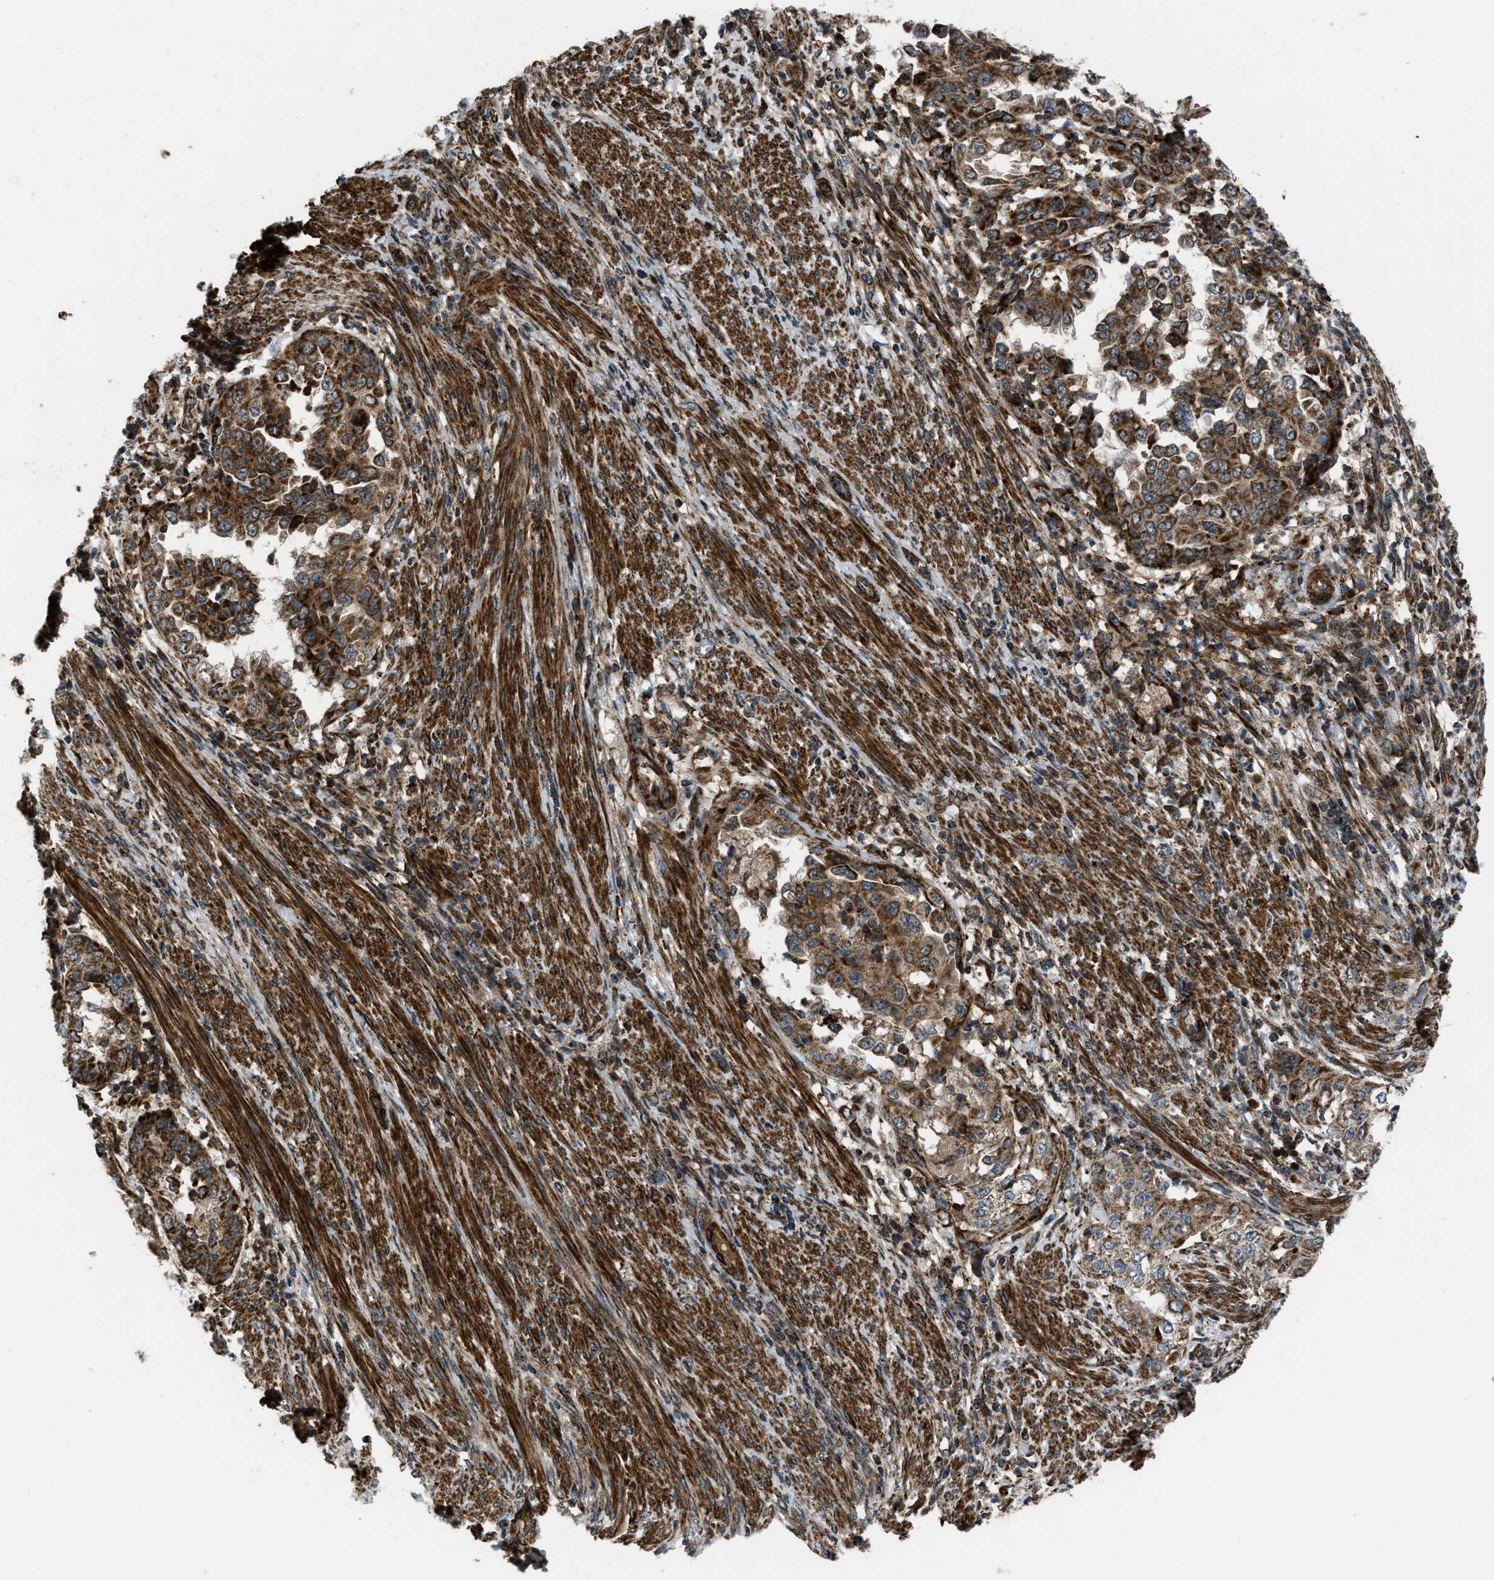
{"staining": {"intensity": "strong", "quantity": ">75%", "location": "cytoplasmic/membranous"}, "tissue": "endometrial cancer", "cell_type": "Tumor cells", "image_type": "cancer", "snomed": [{"axis": "morphology", "description": "Adenocarcinoma, NOS"}, {"axis": "topography", "description": "Endometrium"}], "caption": "IHC micrograph of neoplastic tissue: human endometrial cancer (adenocarcinoma) stained using immunohistochemistry (IHC) demonstrates high levels of strong protein expression localized specifically in the cytoplasmic/membranous of tumor cells, appearing as a cytoplasmic/membranous brown color.", "gene": "GSDME", "patient": {"sex": "female", "age": 85}}